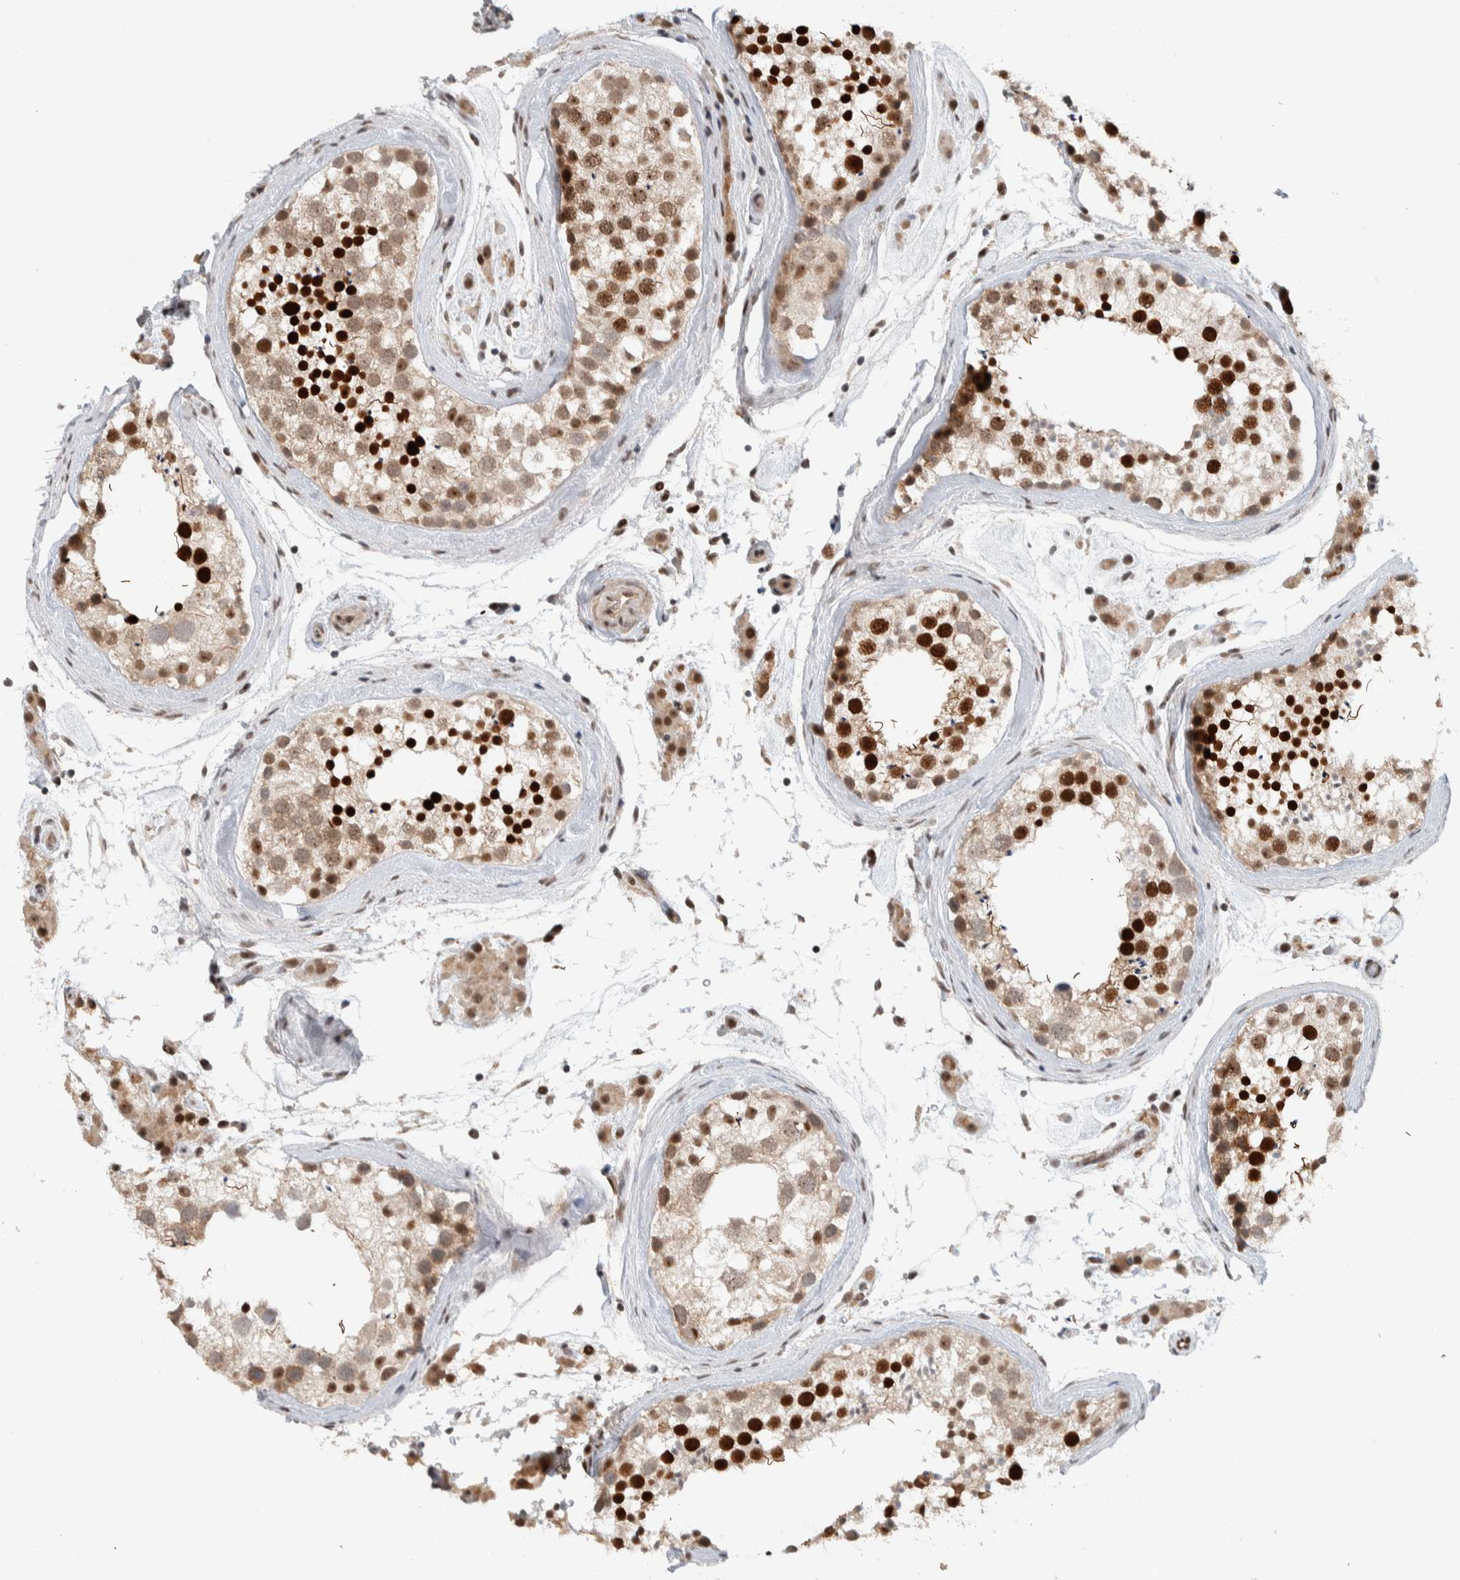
{"staining": {"intensity": "strong", "quantity": "25%-75%", "location": "nuclear"}, "tissue": "testis", "cell_type": "Cells in seminiferous ducts", "image_type": "normal", "snomed": [{"axis": "morphology", "description": "Normal tissue, NOS"}, {"axis": "topography", "description": "Testis"}], "caption": "A photomicrograph of human testis stained for a protein exhibits strong nuclear brown staining in cells in seminiferous ducts. (DAB IHC with brightfield microscopy, high magnification).", "gene": "ZFP91", "patient": {"sex": "male", "age": 46}}